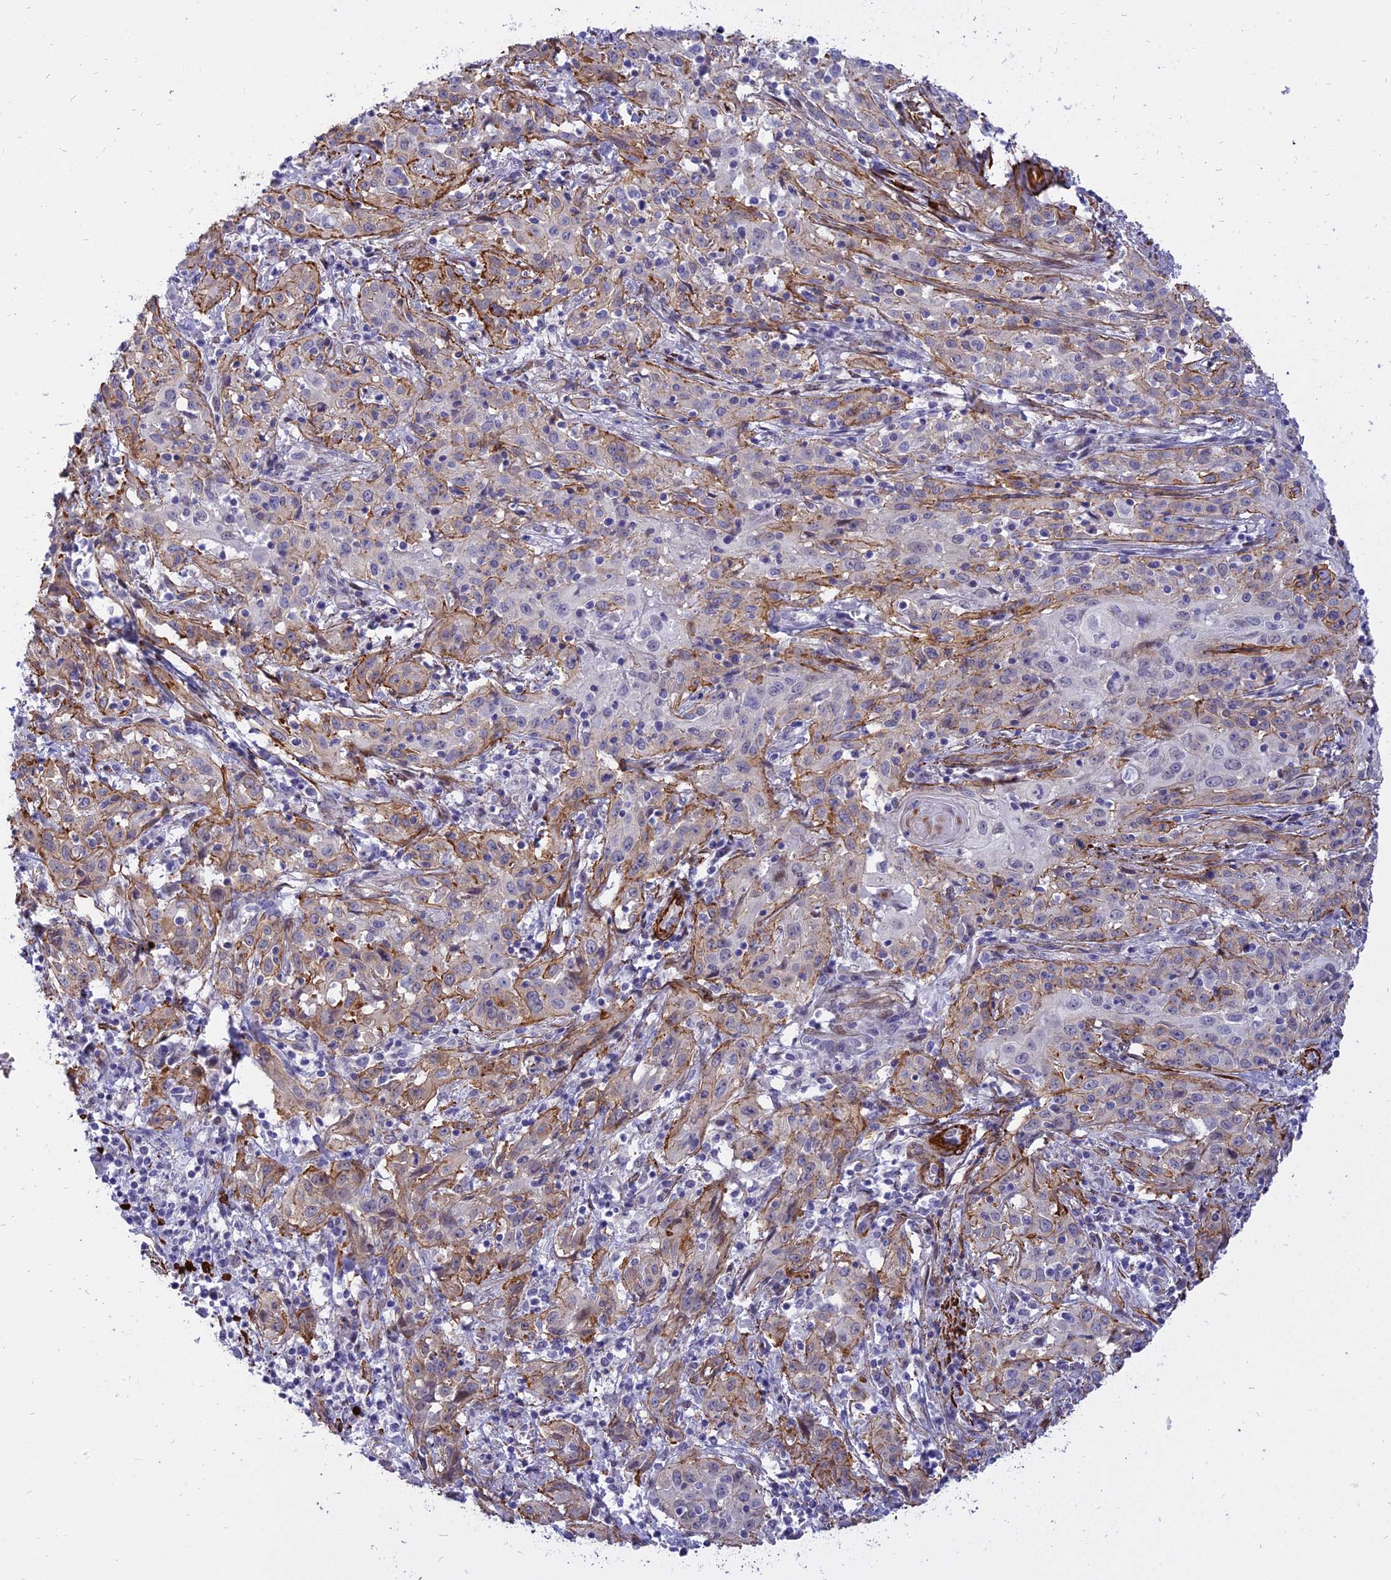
{"staining": {"intensity": "negative", "quantity": "none", "location": "none"}, "tissue": "cervical cancer", "cell_type": "Tumor cells", "image_type": "cancer", "snomed": [{"axis": "morphology", "description": "Squamous cell carcinoma, NOS"}, {"axis": "topography", "description": "Cervix"}], "caption": "Tumor cells are negative for brown protein staining in squamous cell carcinoma (cervical).", "gene": "CENPV", "patient": {"sex": "female", "age": 57}}